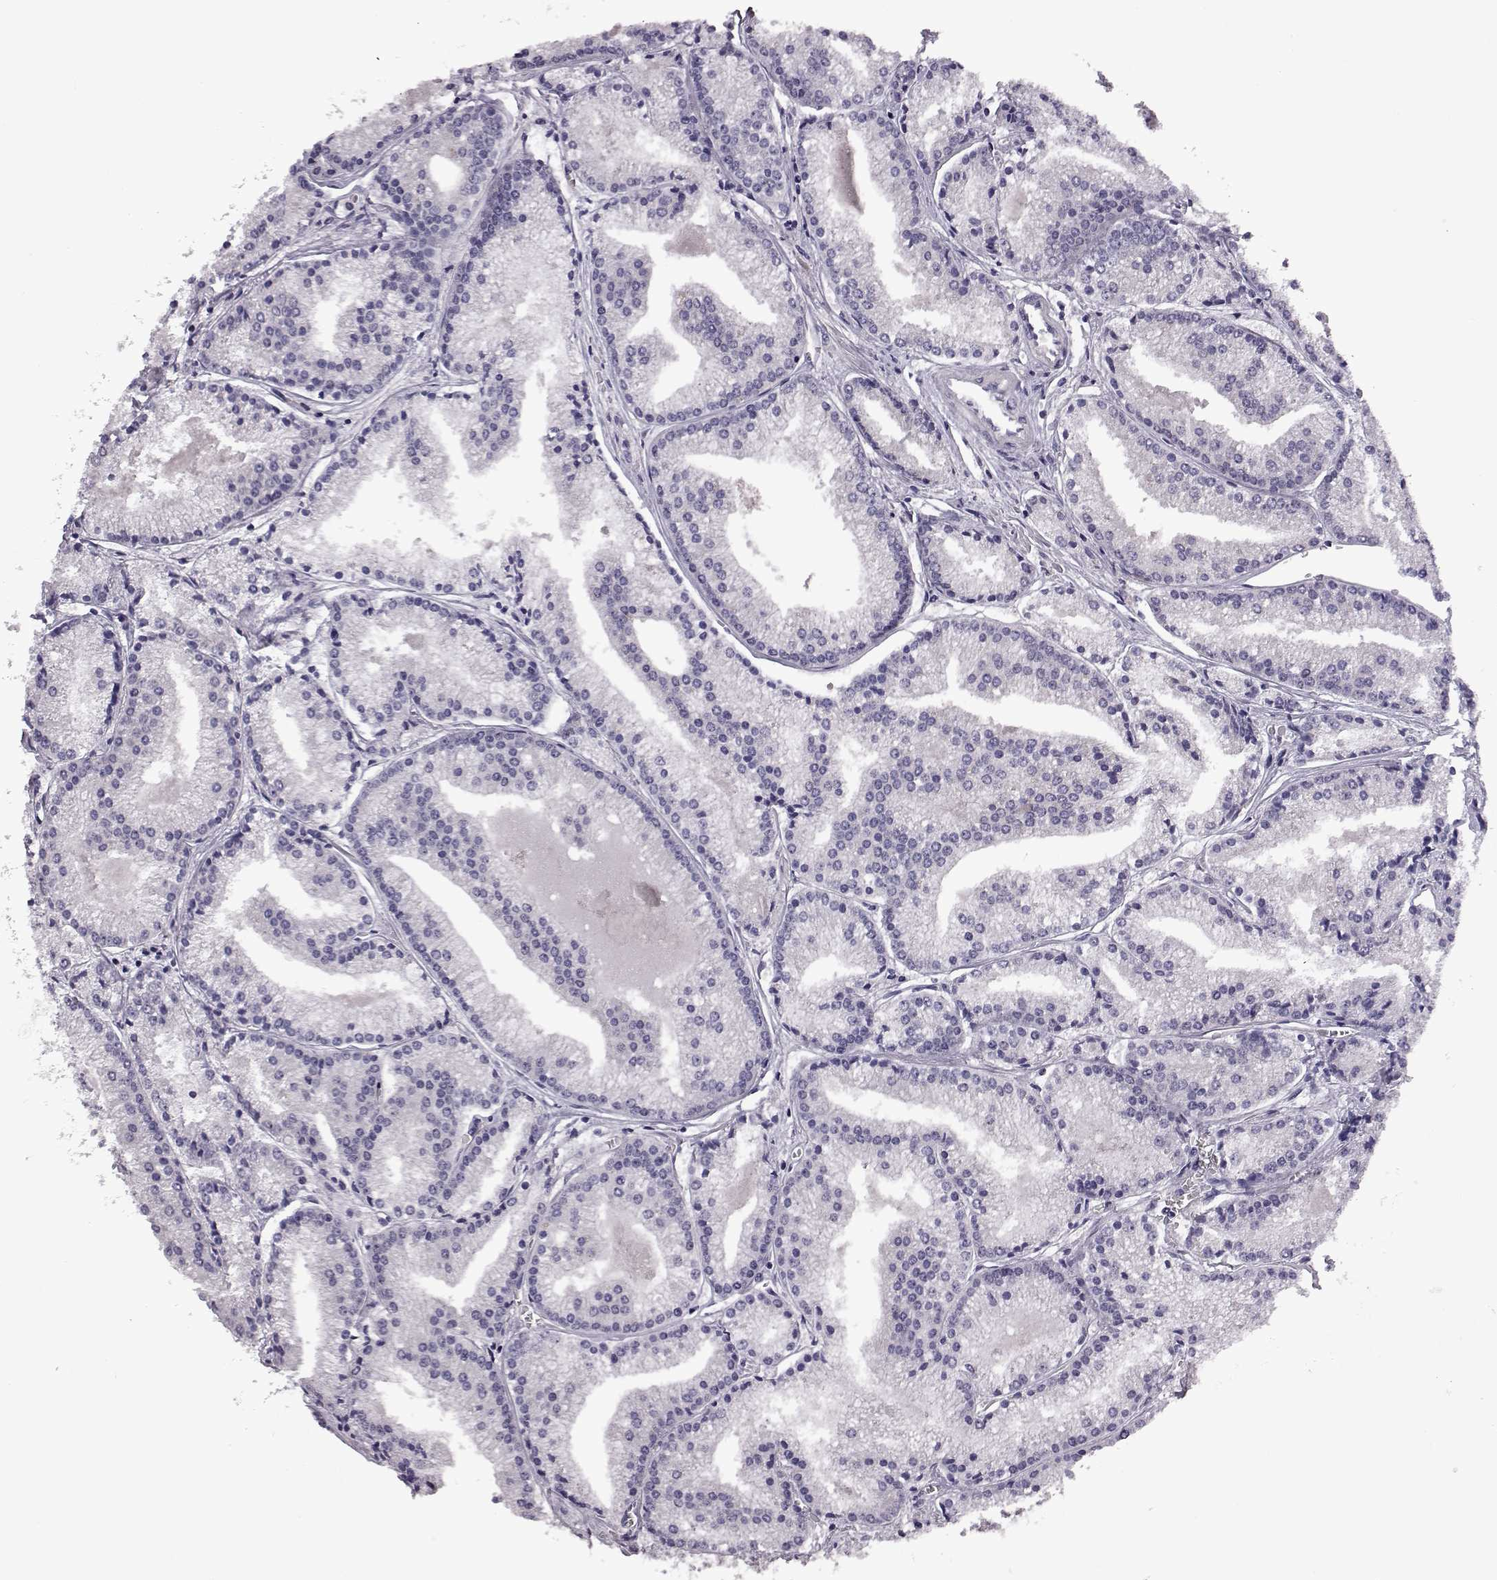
{"staining": {"intensity": "negative", "quantity": "none", "location": "none"}, "tissue": "prostate cancer", "cell_type": "Tumor cells", "image_type": "cancer", "snomed": [{"axis": "morphology", "description": "Adenocarcinoma, NOS"}, {"axis": "topography", "description": "Prostate"}], "caption": "Prostate cancer was stained to show a protein in brown. There is no significant positivity in tumor cells.", "gene": "C10orf62", "patient": {"sex": "male", "age": 72}}